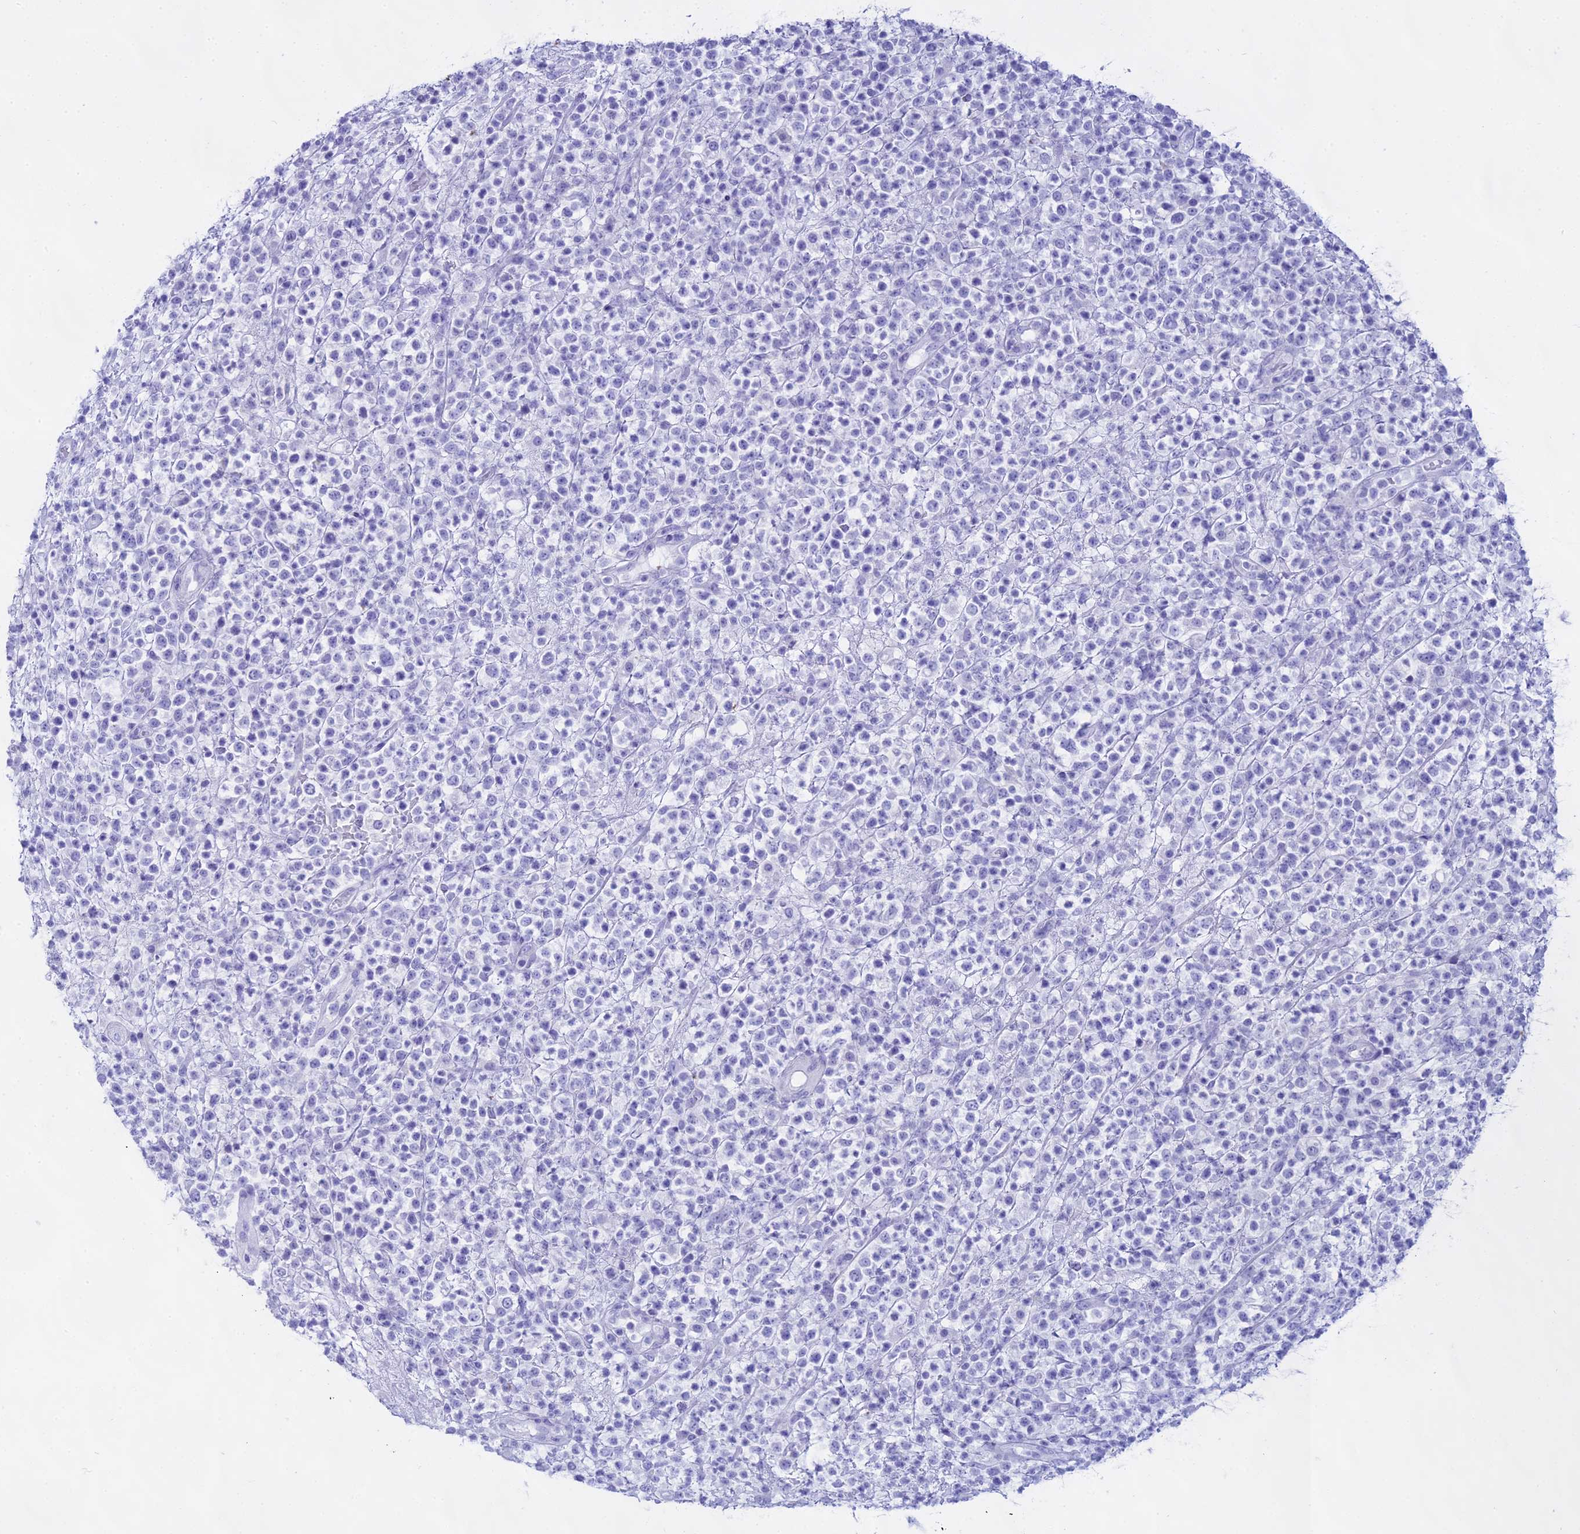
{"staining": {"intensity": "negative", "quantity": "none", "location": "none"}, "tissue": "lymphoma", "cell_type": "Tumor cells", "image_type": "cancer", "snomed": [{"axis": "morphology", "description": "Malignant lymphoma, non-Hodgkin's type, High grade"}, {"axis": "topography", "description": "Colon"}], "caption": "A photomicrograph of human lymphoma is negative for staining in tumor cells.", "gene": "CGB2", "patient": {"sex": "female", "age": 53}}